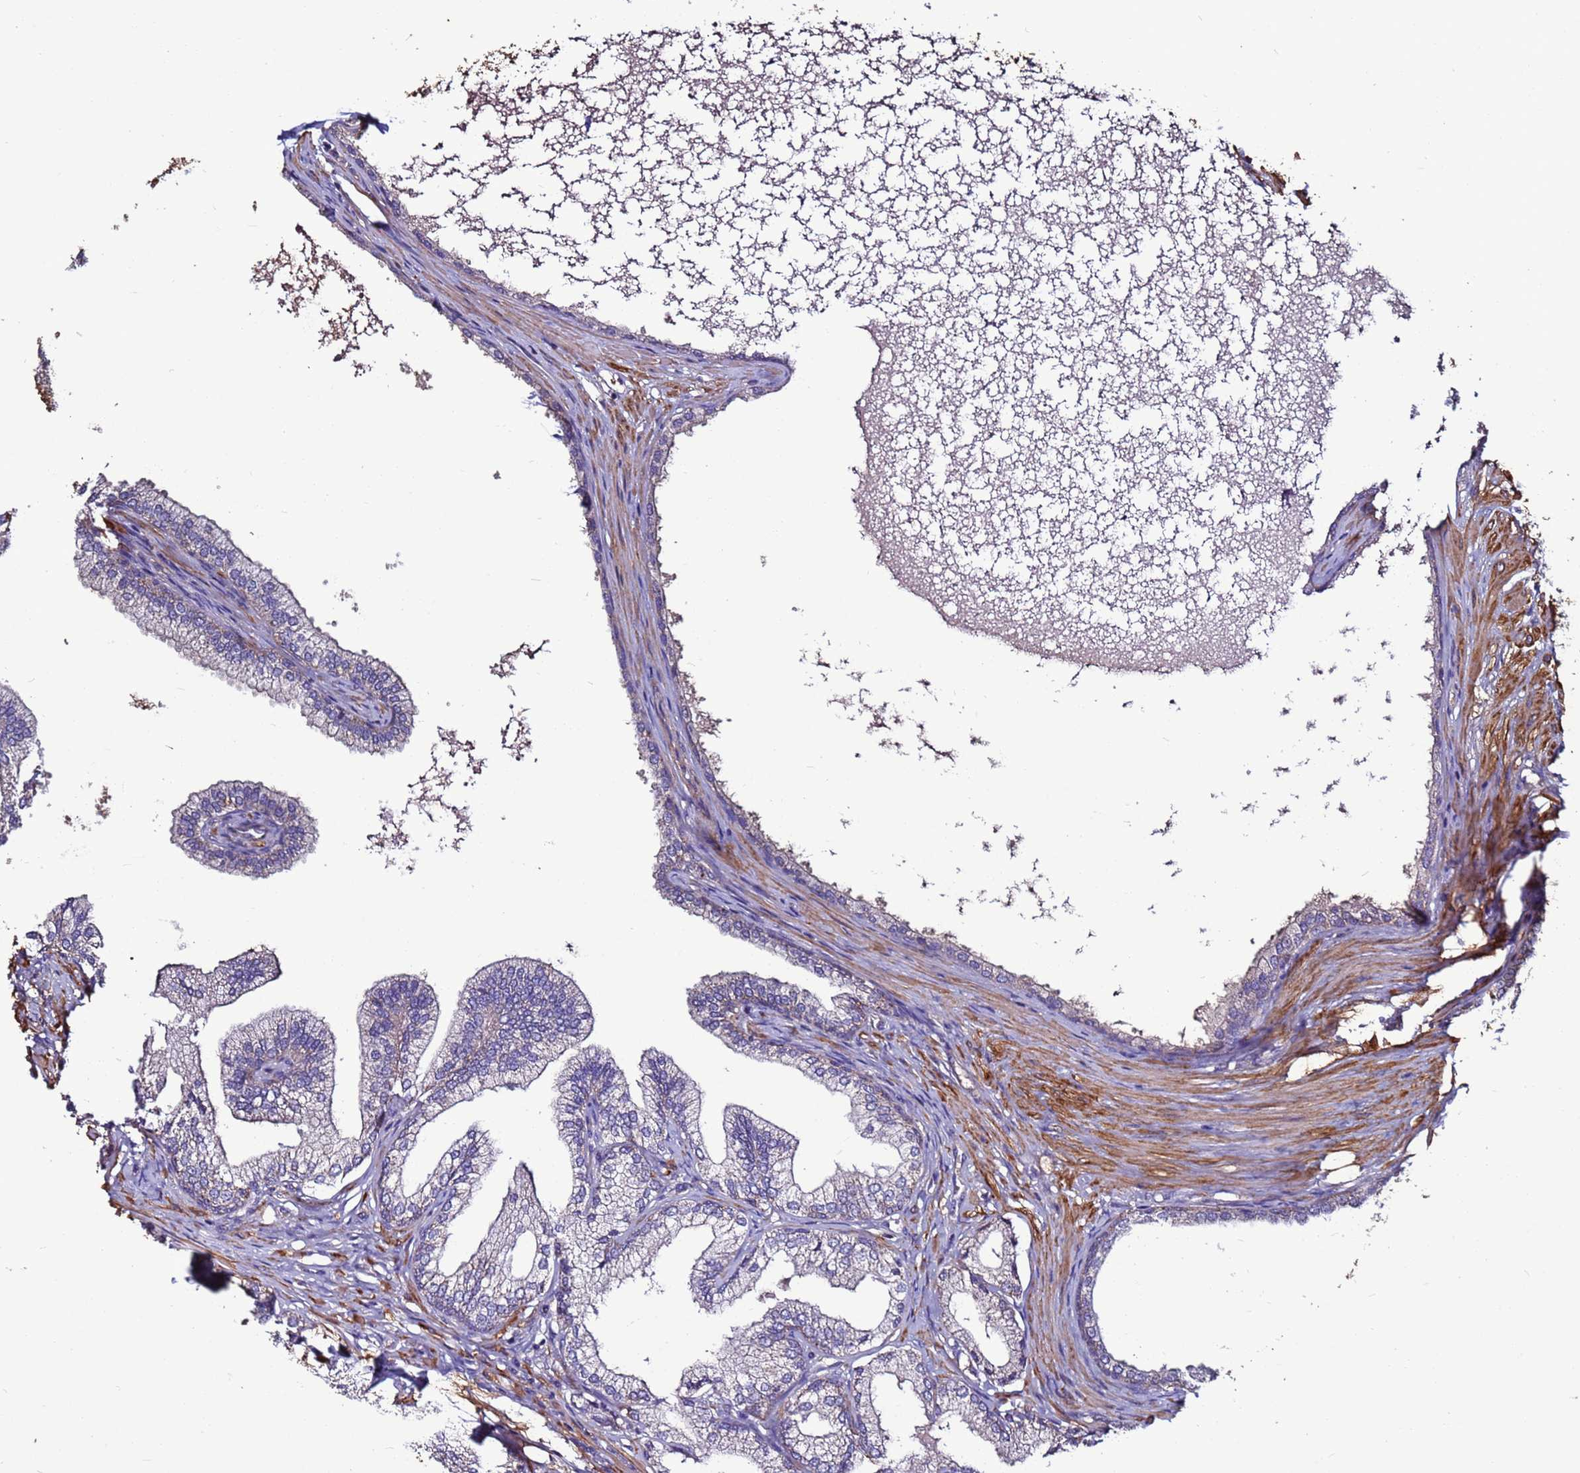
{"staining": {"intensity": "weak", "quantity": "<25%", "location": "cytoplasmic/membranous"}, "tissue": "prostate", "cell_type": "Glandular cells", "image_type": "normal", "snomed": [{"axis": "morphology", "description": "Normal tissue, NOS"}, {"axis": "morphology", "description": "Urothelial carcinoma, Low grade"}, {"axis": "topography", "description": "Urinary bladder"}, {"axis": "topography", "description": "Prostate"}], "caption": "DAB immunohistochemical staining of normal human prostate displays no significant staining in glandular cells.", "gene": "CEP55", "patient": {"sex": "male", "age": 60}}